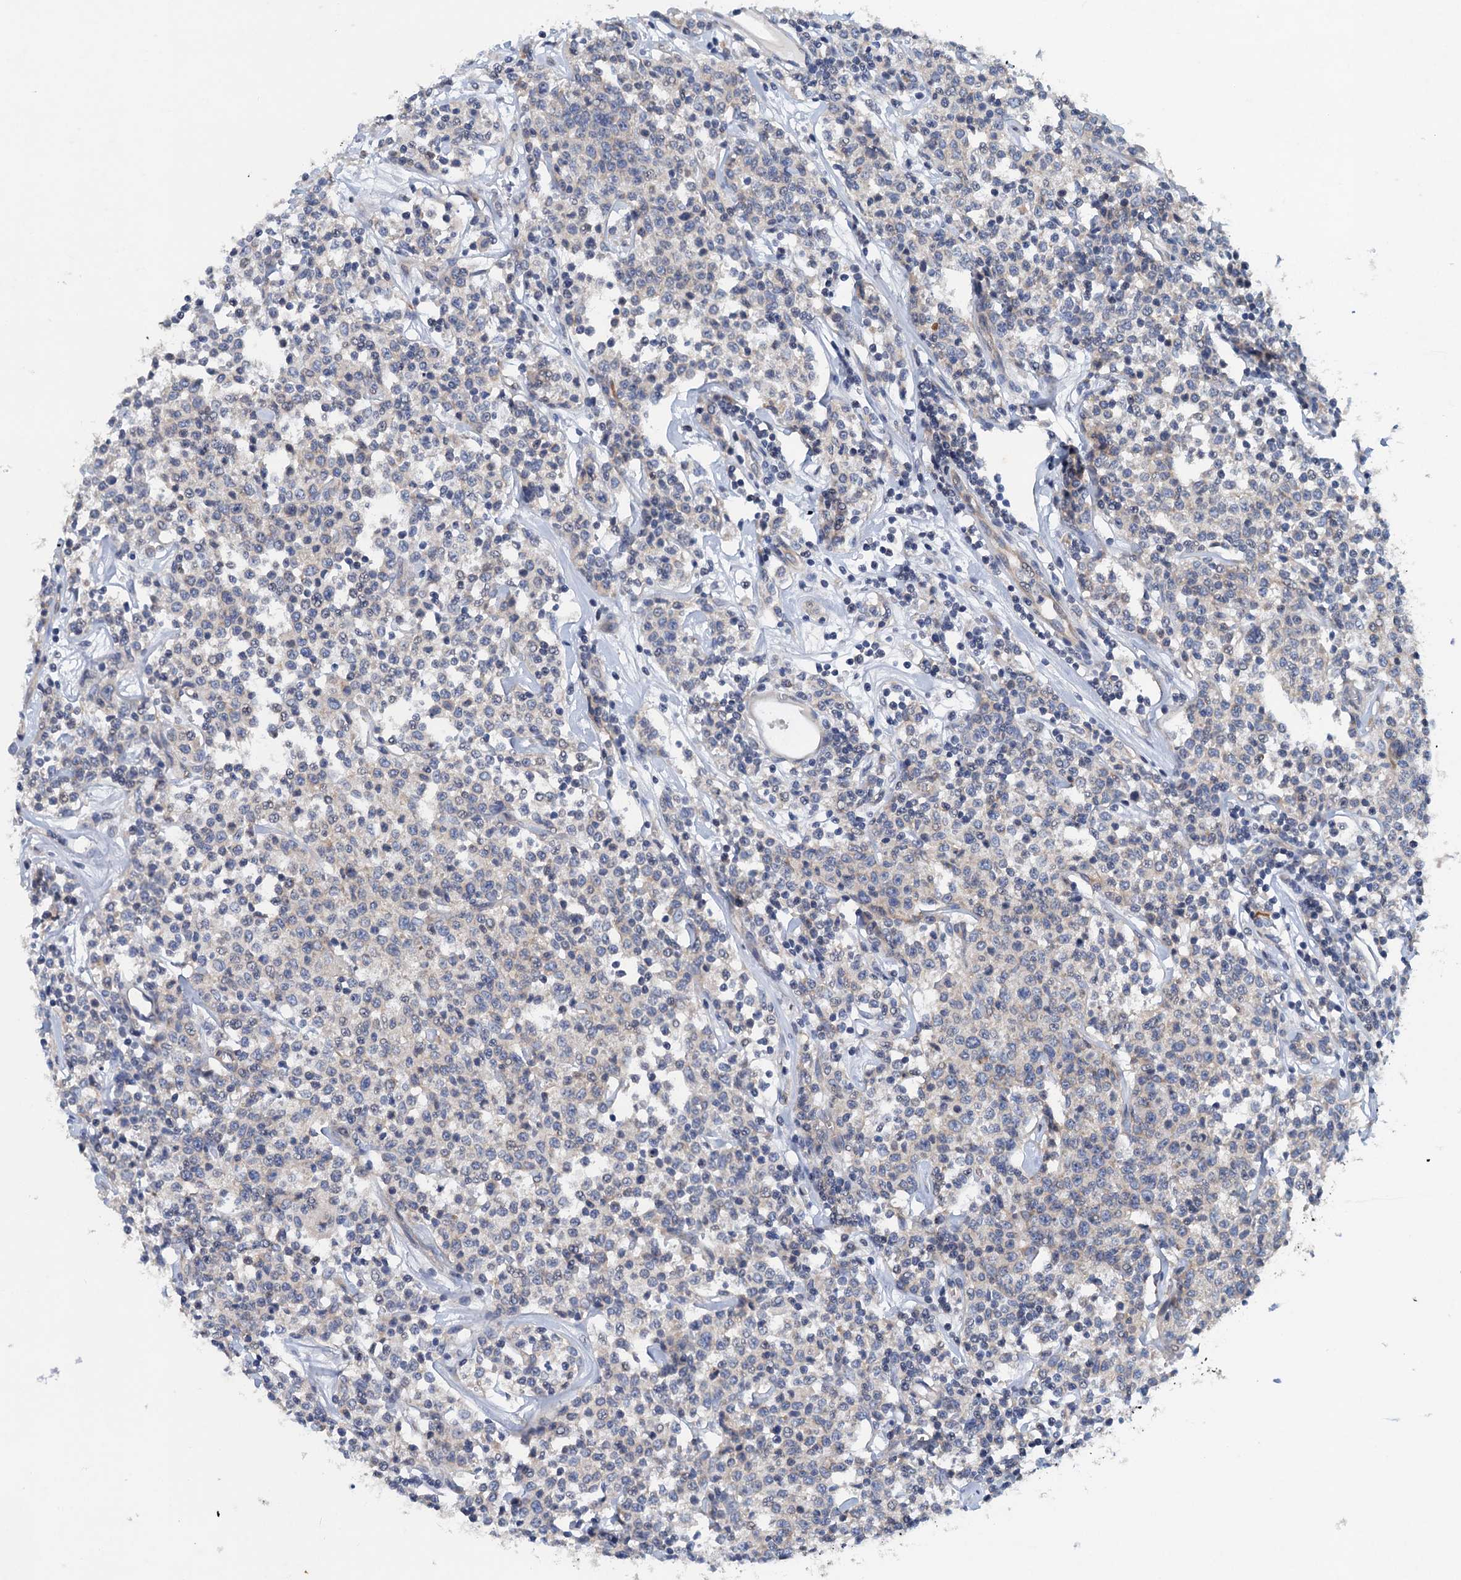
{"staining": {"intensity": "negative", "quantity": "none", "location": "none"}, "tissue": "lymphoma", "cell_type": "Tumor cells", "image_type": "cancer", "snomed": [{"axis": "morphology", "description": "Malignant lymphoma, non-Hodgkin's type, Low grade"}, {"axis": "topography", "description": "Small intestine"}], "caption": "This photomicrograph is of low-grade malignant lymphoma, non-Hodgkin's type stained with immunohistochemistry to label a protein in brown with the nuclei are counter-stained blue. There is no staining in tumor cells.", "gene": "NBEA", "patient": {"sex": "female", "age": 59}}